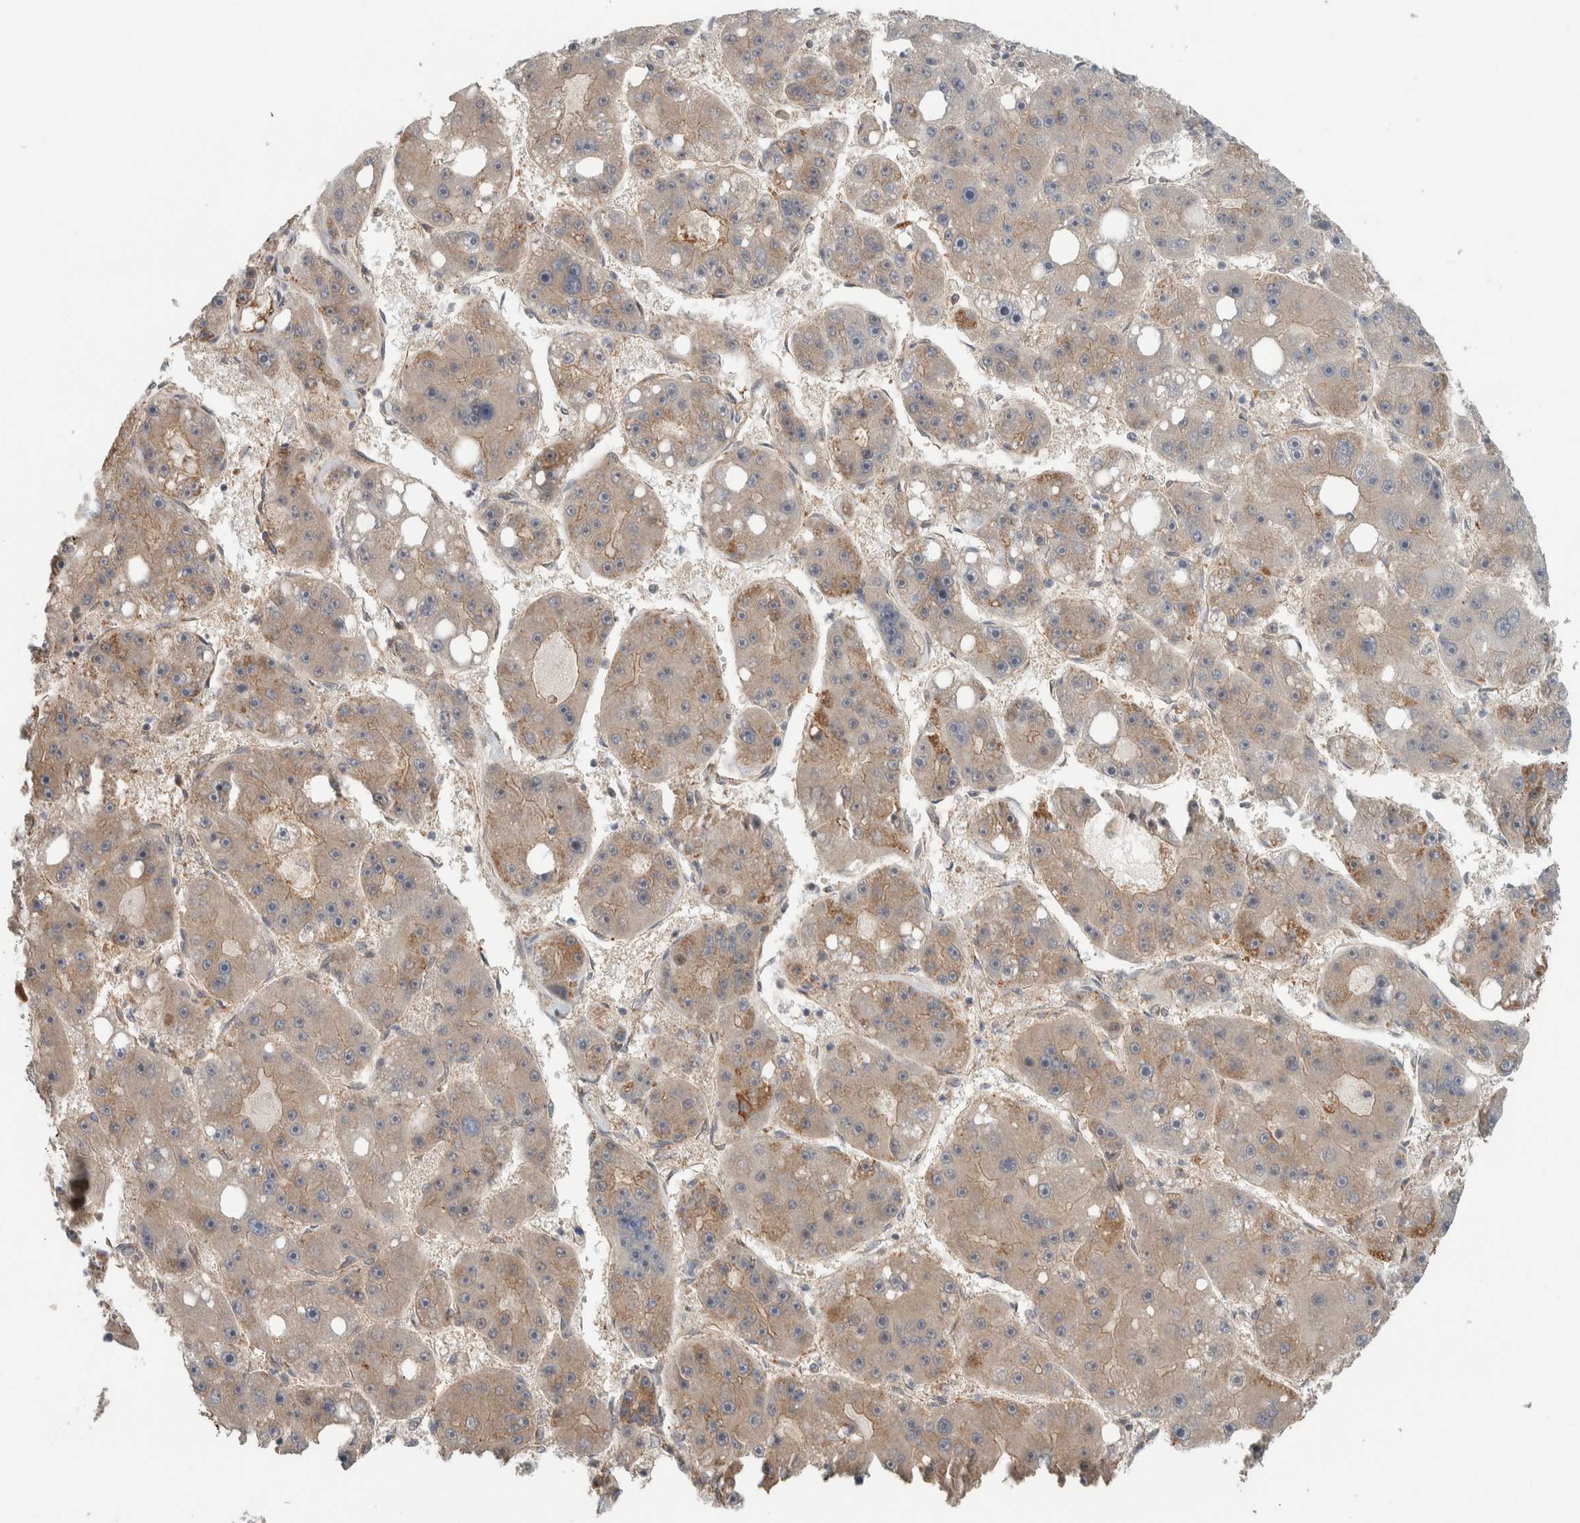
{"staining": {"intensity": "weak", "quantity": ">75%", "location": "cytoplasmic/membranous"}, "tissue": "liver cancer", "cell_type": "Tumor cells", "image_type": "cancer", "snomed": [{"axis": "morphology", "description": "Carcinoma, Hepatocellular, NOS"}, {"axis": "topography", "description": "Liver"}], "caption": "Human liver cancer stained for a protein (brown) displays weak cytoplasmic/membranous positive expression in approximately >75% of tumor cells.", "gene": "RERE", "patient": {"sex": "female", "age": 61}}